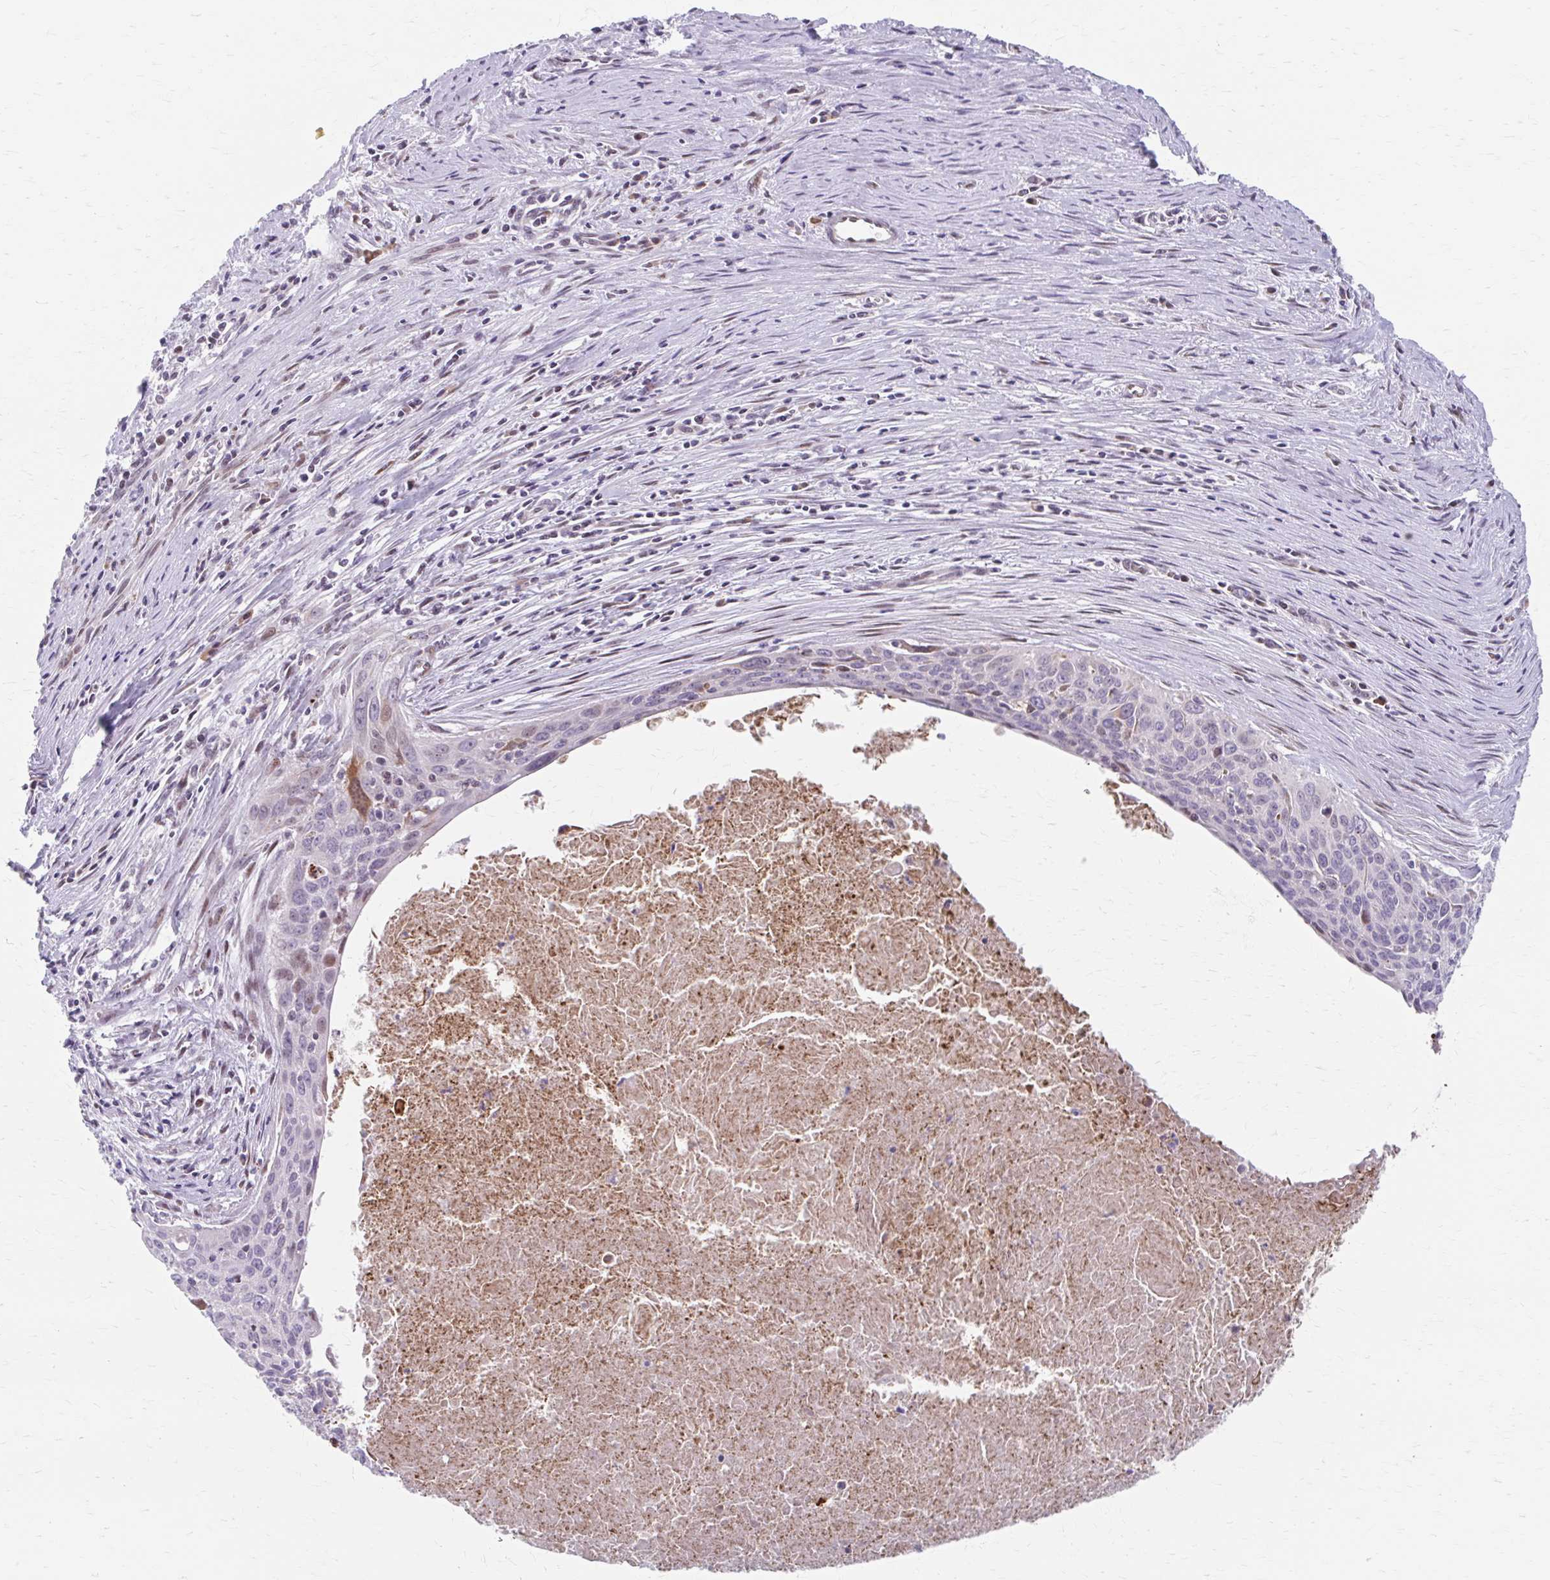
{"staining": {"intensity": "moderate", "quantity": "<25%", "location": "cytoplasmic/membranous,nuclear"}, "tissue": "cervical cancer", "cell_type": "Tumor cells", "image_type": "cancer", "snomed": [{"axis": "morphology", "description": "Squamous cell carcinoma, NOS"}, {"axis": "topography", "description": "Cervix"}], "caption": "A high-resolution micrograph shows immunohistochemistry staining of squamous cell carcinoma (cervical), which displays moderate cytoplasmic/membranous and nuclear expression in about <25% of tumor cells.", "gene": "BEAN1", "patient": {"sex": "female", "age": 55}}